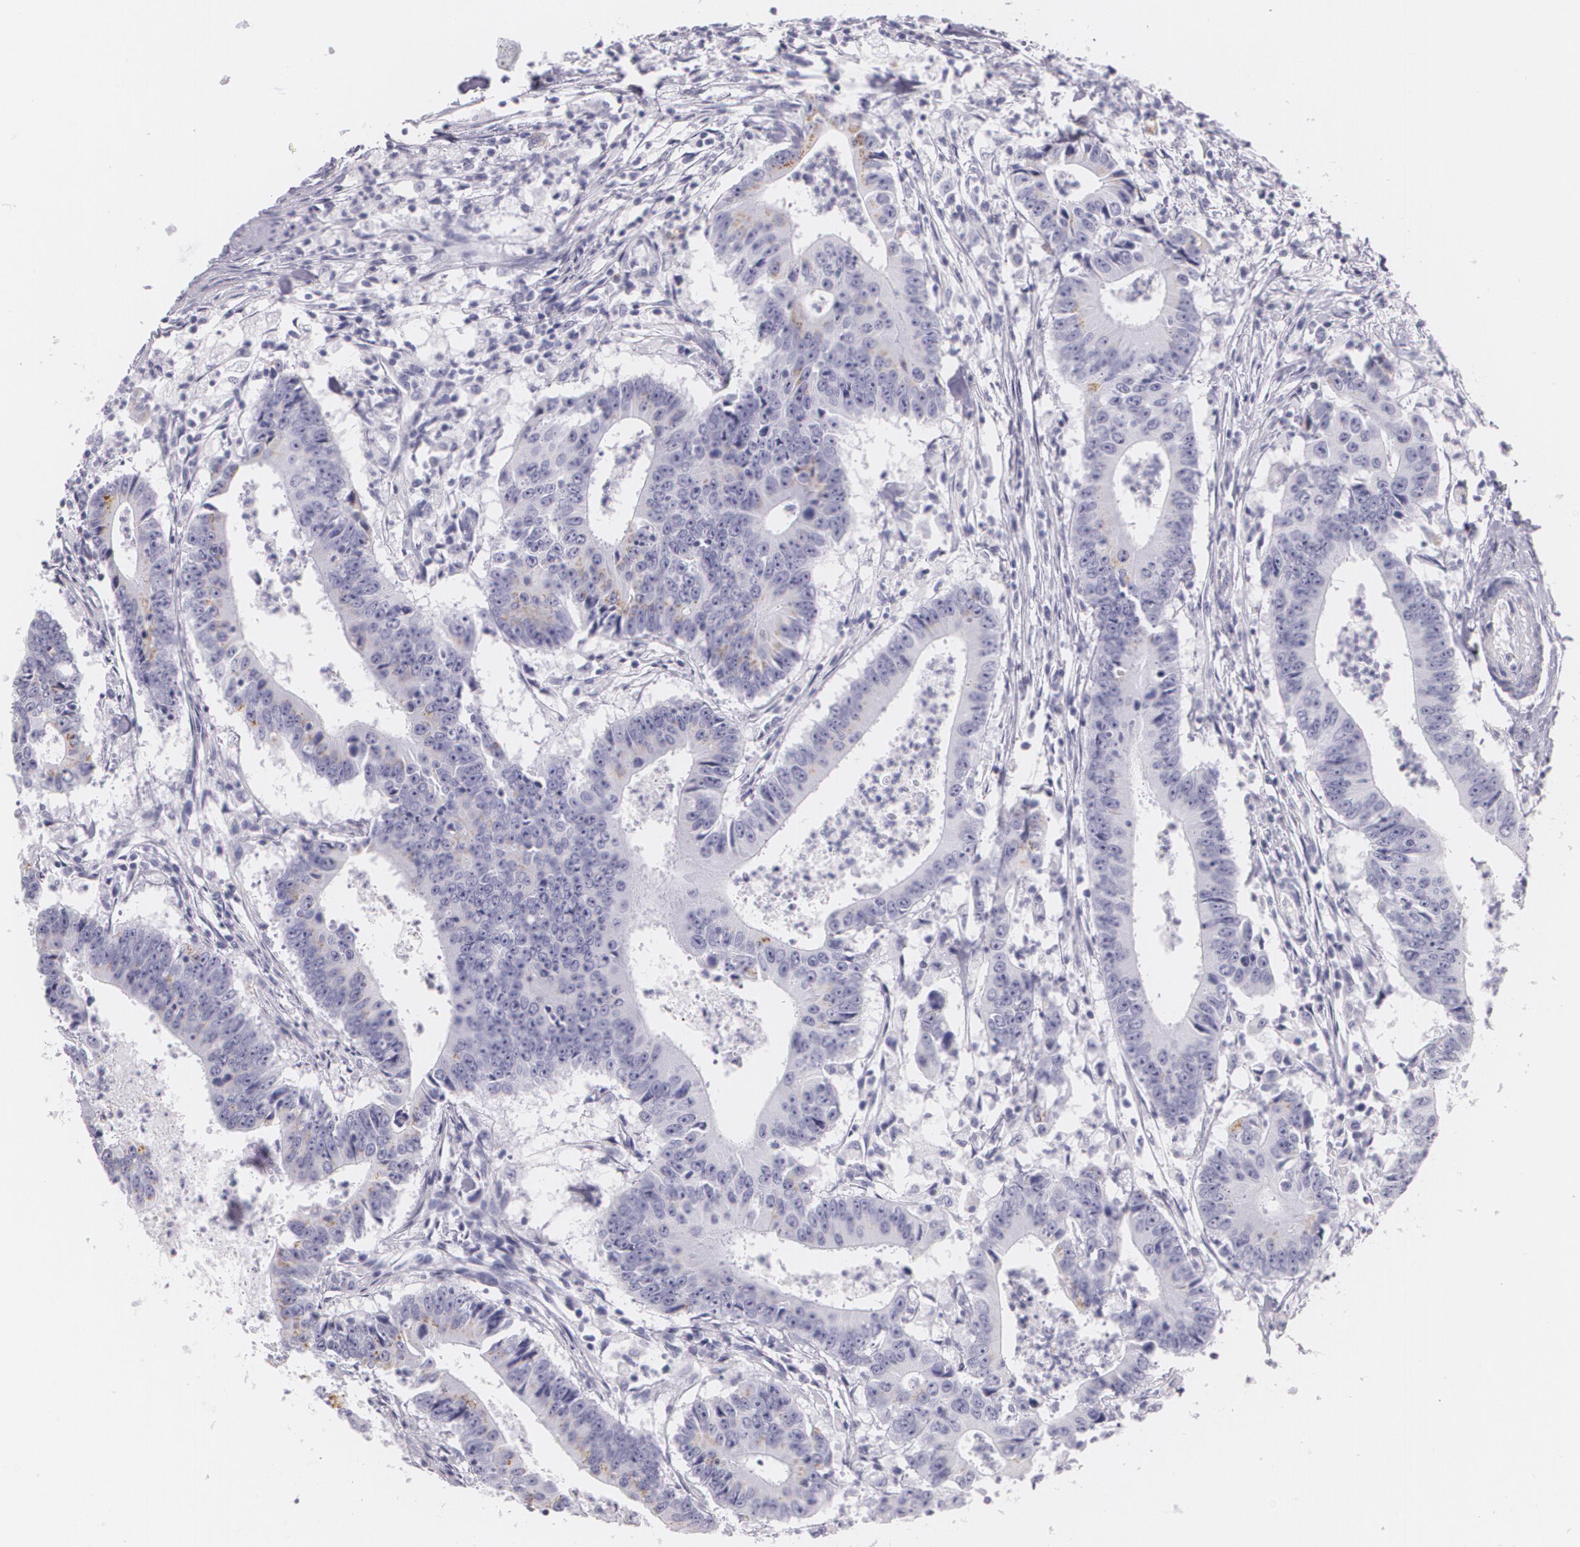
{"staining": {"intensity": "negative", "quantity": "none", "location": "none"}, "tissue": "colorectal cancer", "cell_type": "Tumor cells", "image_type": "cancer", "snomed": [{"axis": "morphology", "description": "Adenocarcinoma, NOS"}, {"axis": "topography", "description": "Colon"}], "caption": "Micrograph shows no protein positivity in tumor cells of colorectal cancer (adenocarcinoma) tissue.", "gene": "DLG4", "patient": {"sex": "male", "age": 55}}